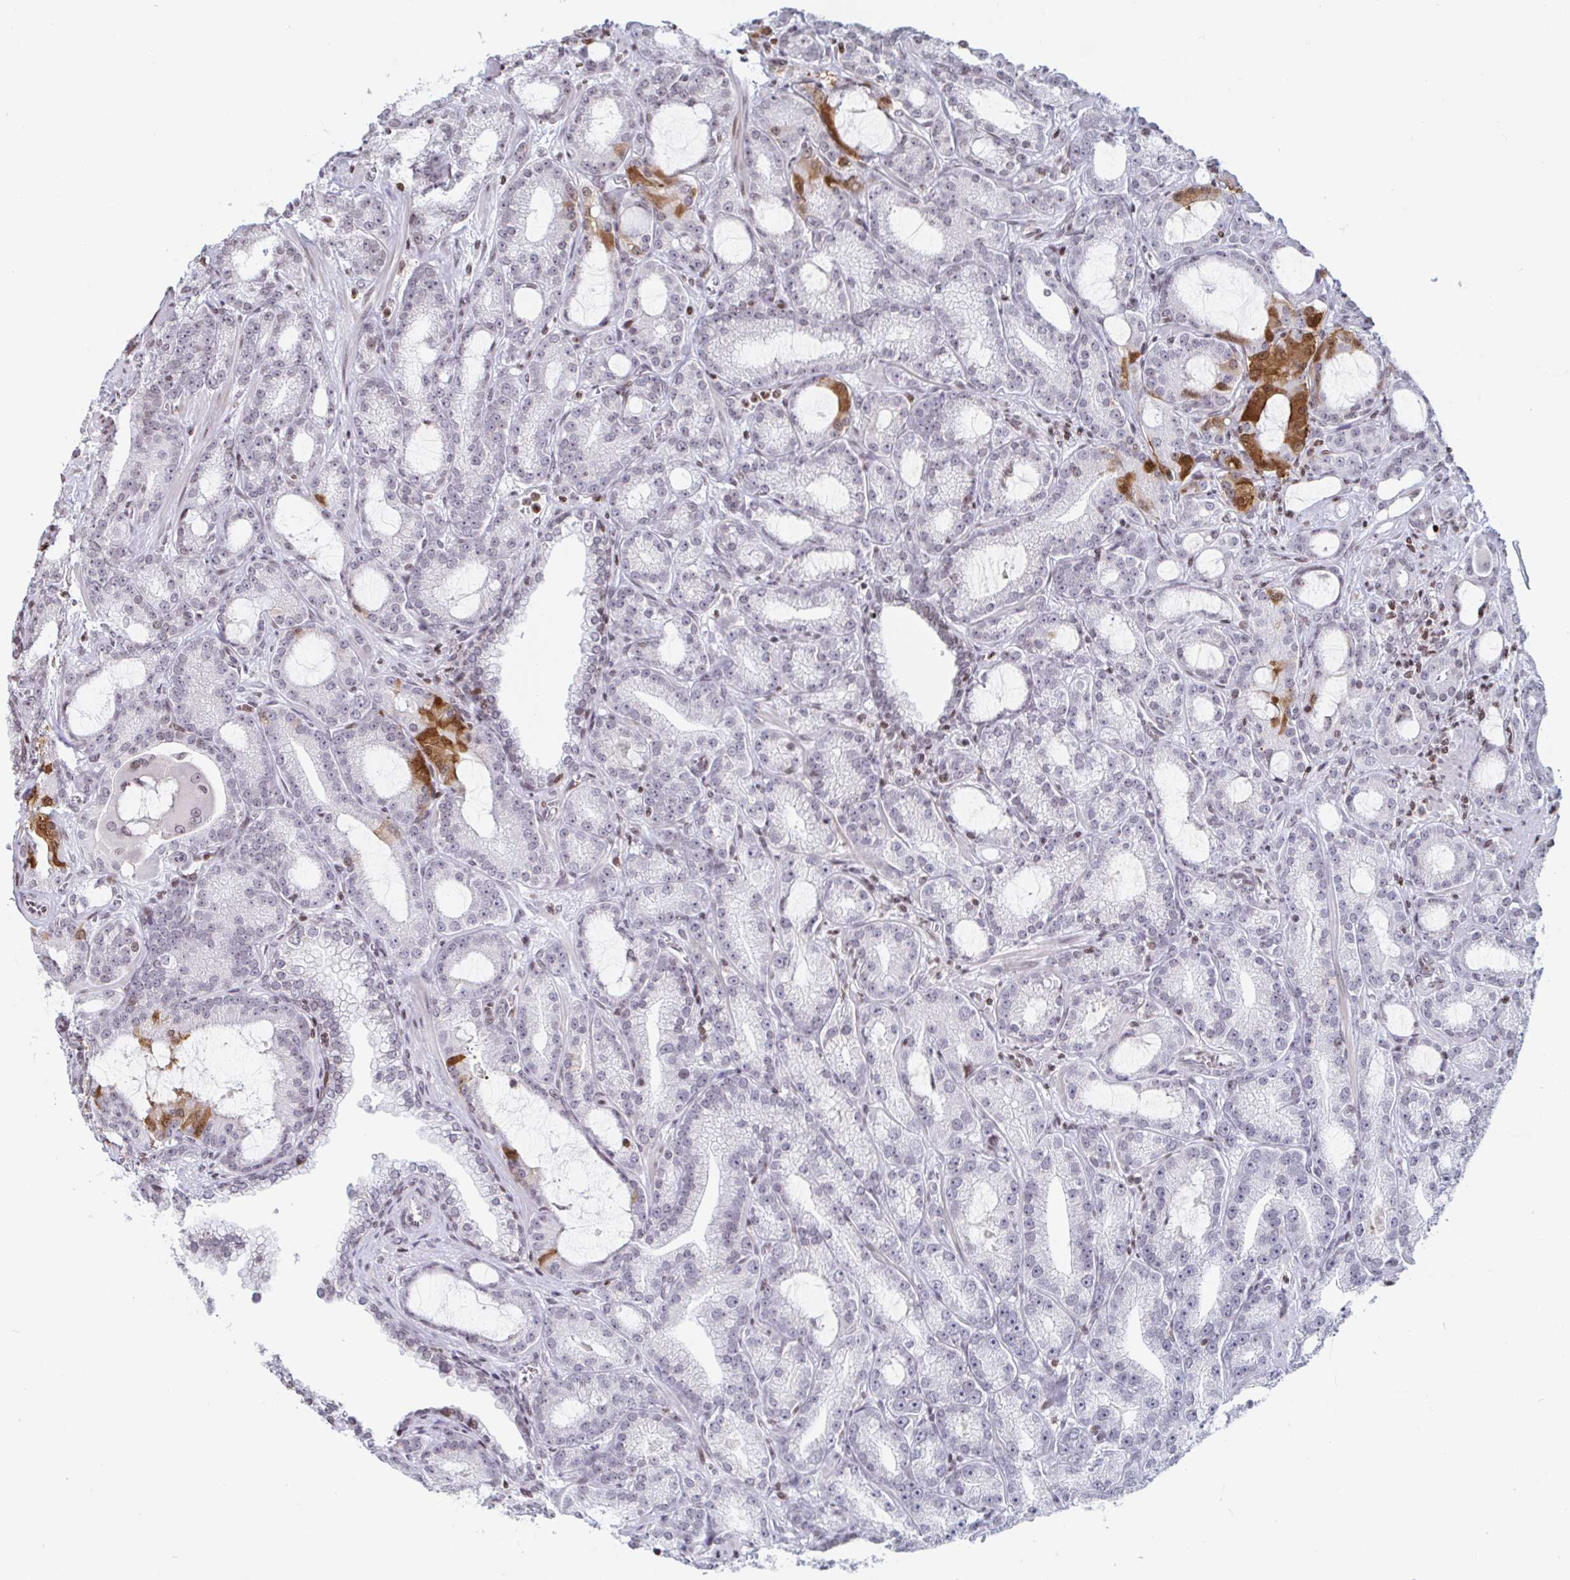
{"staining": {"intensity": "negative", "quantity": "none", "location": "none"}, "tissue": "prostate cancer", "cell_type": "Tumor cells", "image_type": "cancer", "snomed": [{"axis": "morphology", "description": "Adenocarcinoma, High grade"}, {"axis": "topography", "description": "Prostate"}], "caption": "A histopathology image of prostate cancer stained for a protein displays no brown staining in tumor cells.", "gene": "HOXC10", "patient": {"sex": "male", "age": 65}}